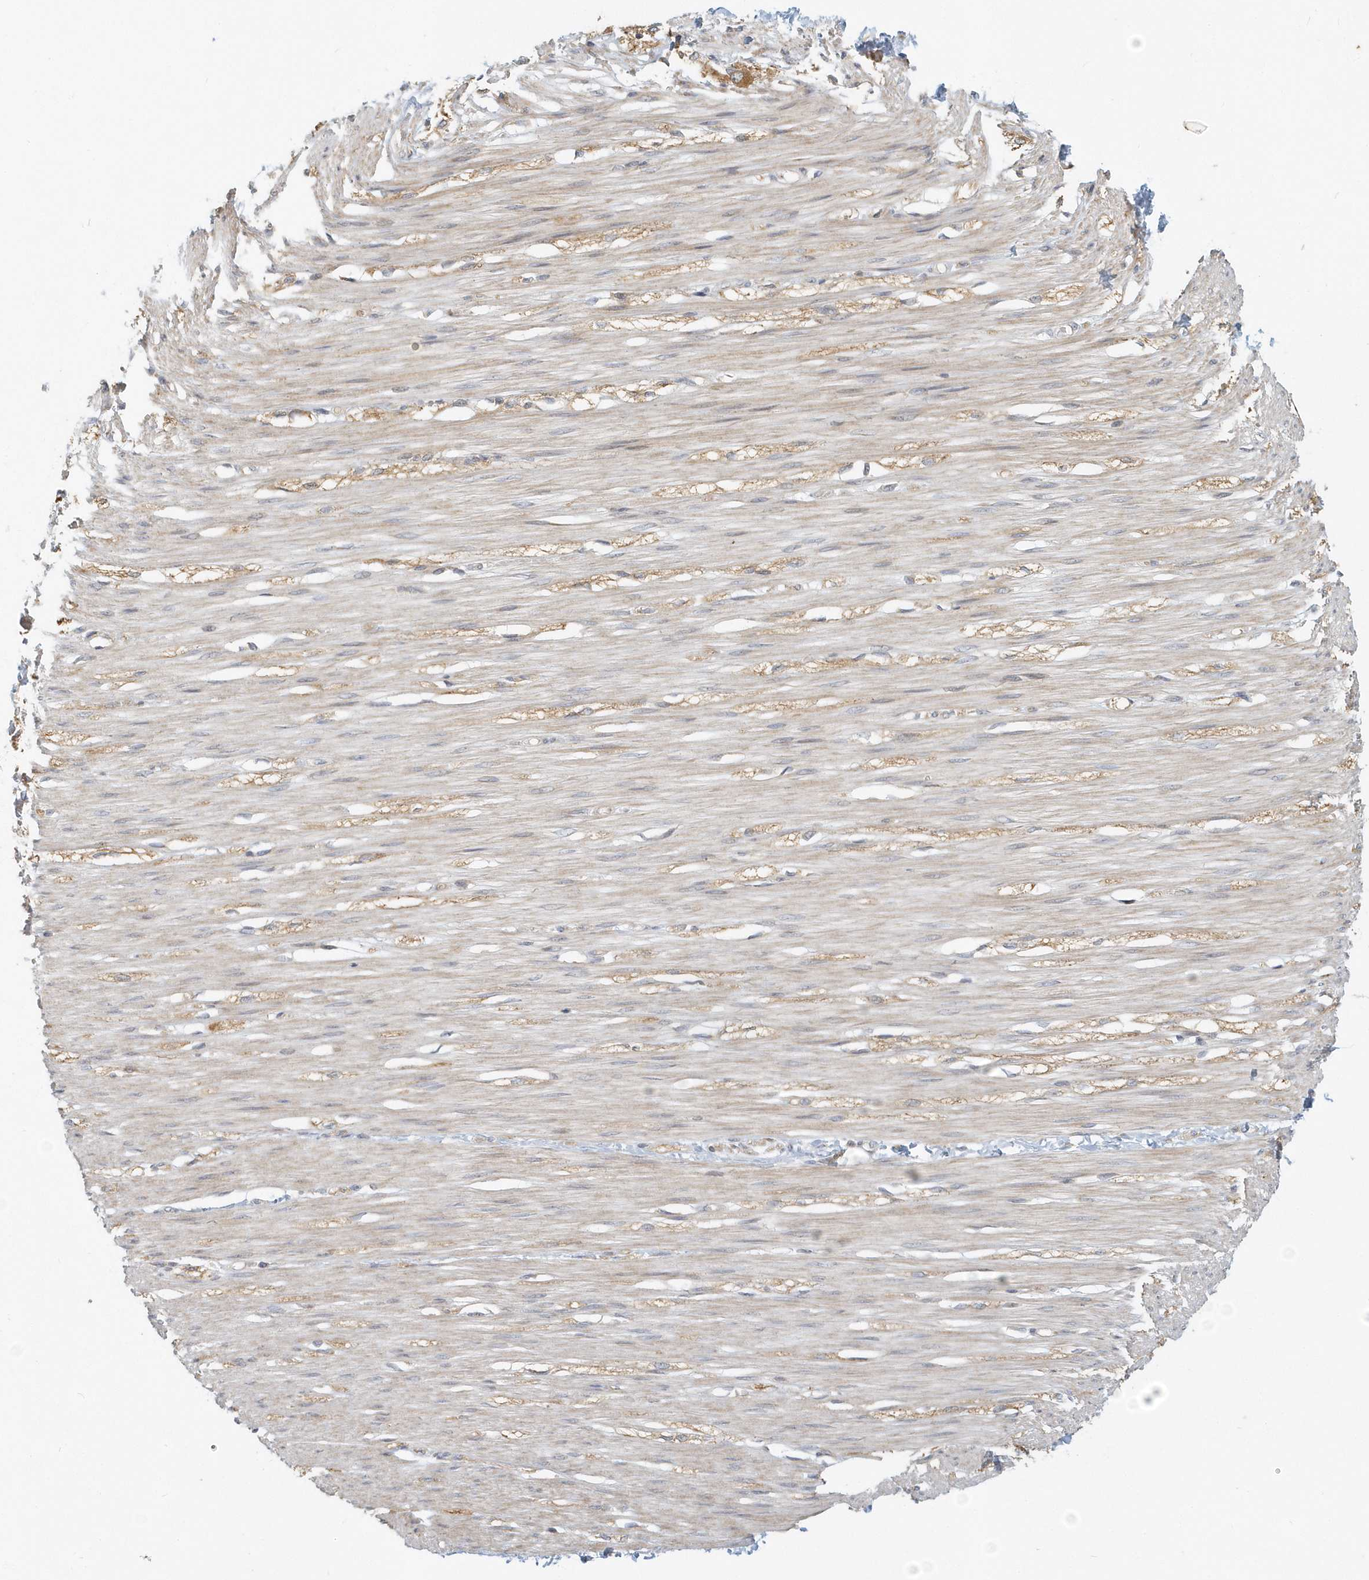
{"staining": {"intensity": "weak", "quantity": ">75%", "location": "cytoplasmic/membranous"}, "tissue": "smooth muscle", "cell_type": "Smooth muscle cells", "image_type": "normal", "snomed": [{"axis": "morphology", "description": "Normal tissue, NOS"}, {"axis": "morphology", "description": "Adenocarcinoma, NOS"}, {"axis": "topography", "description": "Colon"}, {"axis": "topography", "description": "Peripheral nerve tissue"}], "caption": "Weak cytoplasmic/membranous protein positivity is appreciated in about >75% of smooth muscle cells in smooth muscle.", "gene": "NAPB", "patient": {"sex": "male", "age": 14}}